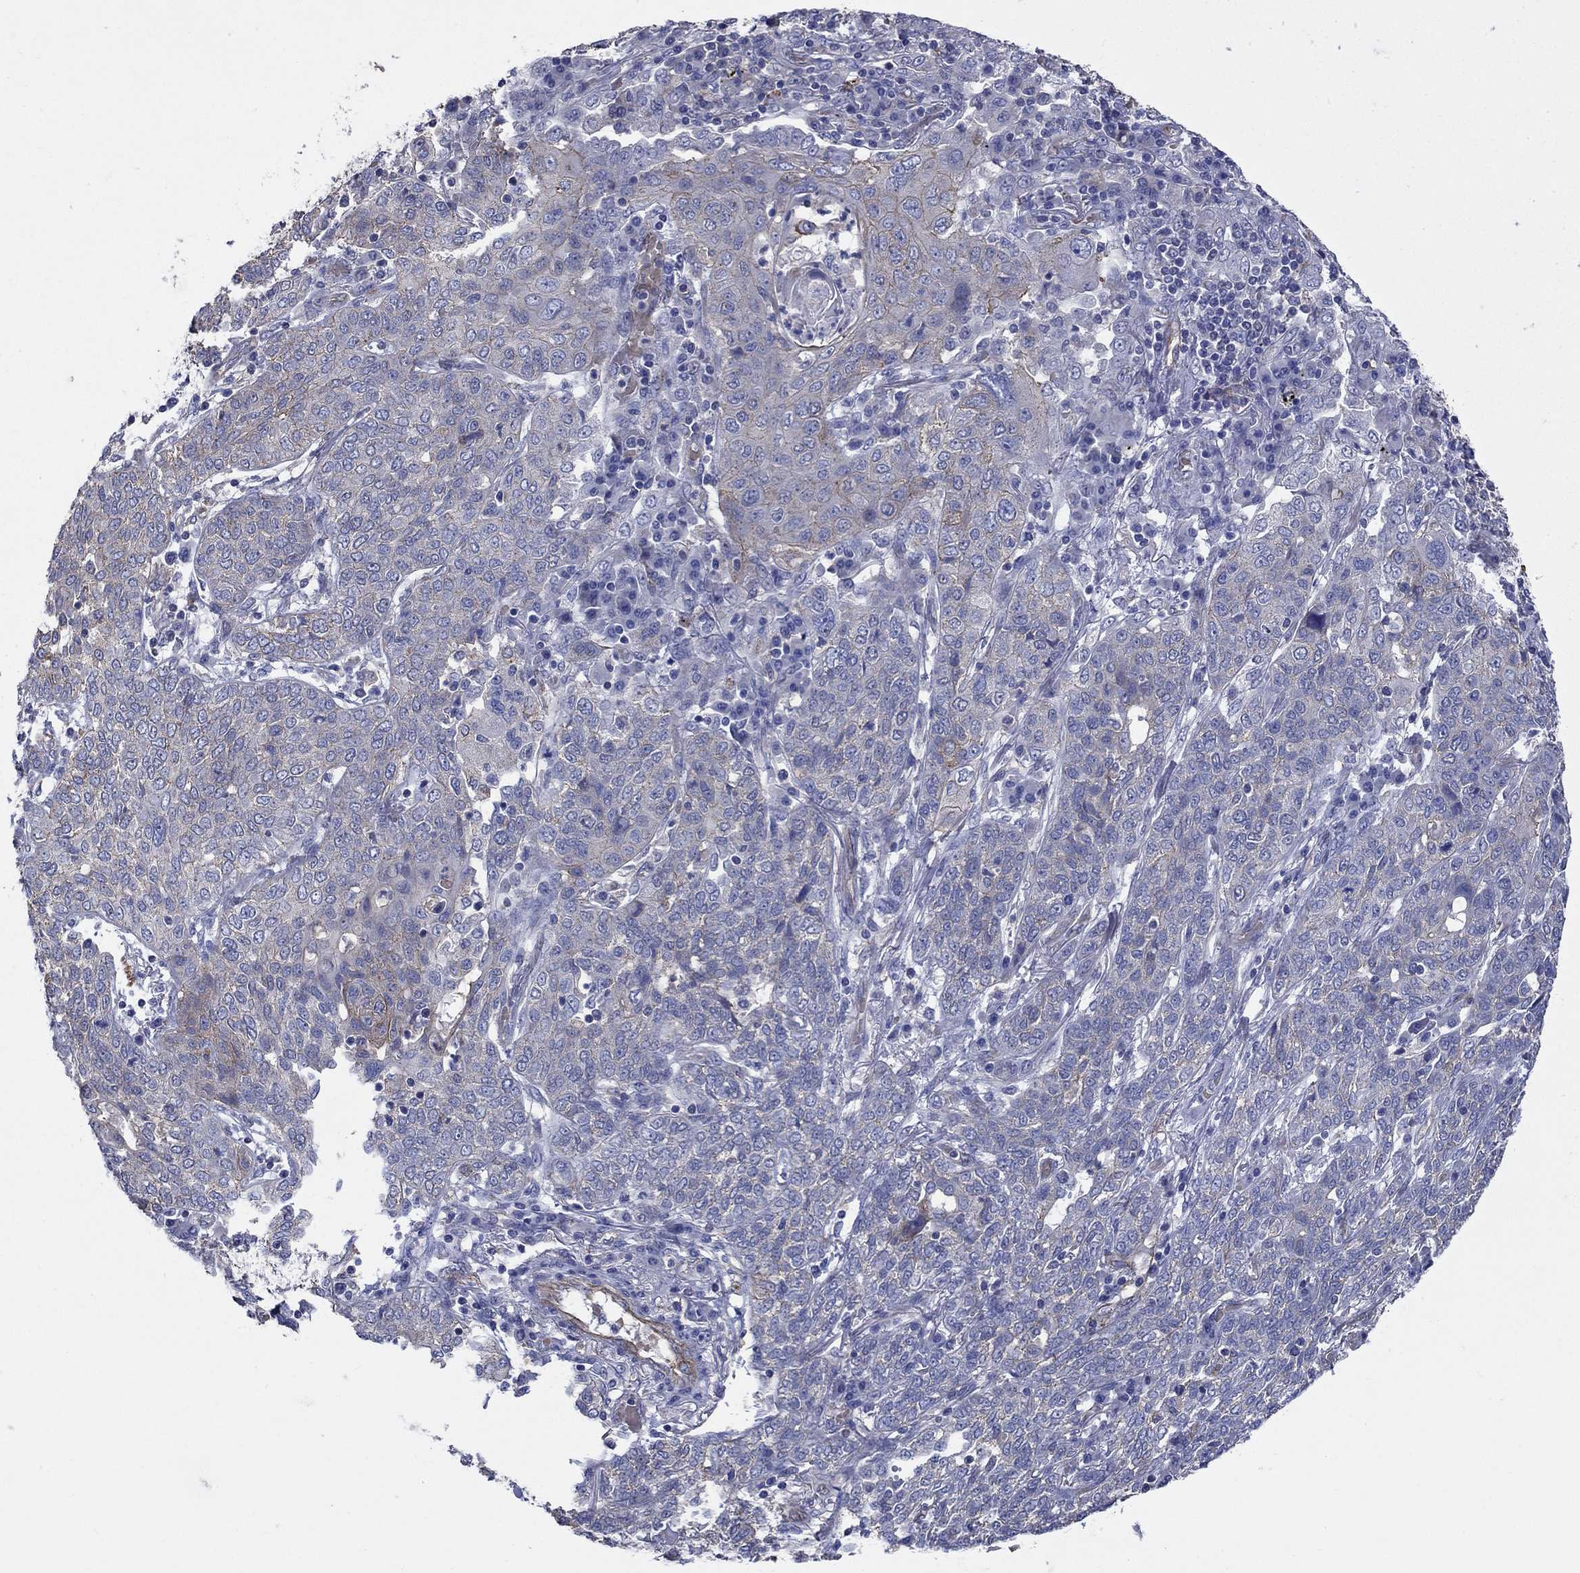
{"staining": {"intensity": "negative", "quantity": "none", "location": "none"}, "tissue": "lung cancer", "cell_type": "Tumor cells", "image_type": "cancer", "snomed": [{"axis": "morphology", "description": "Squamous cell carcinoma, NOS"}, {"axis": "topography", "description": "Lung"}], "caption": "The histopathology image displays no staining of tumor cells in squamous cell carcinoma (lung). (Stains: DAB (3,3'-diaminobenzidine) immunohistochemistry (IHC) with hematoxylin counter stain, Microscopy: brightfield microscopy at high magnification).", "gene": "FLNC", "patient": {"sex": "female", "age": 70}}